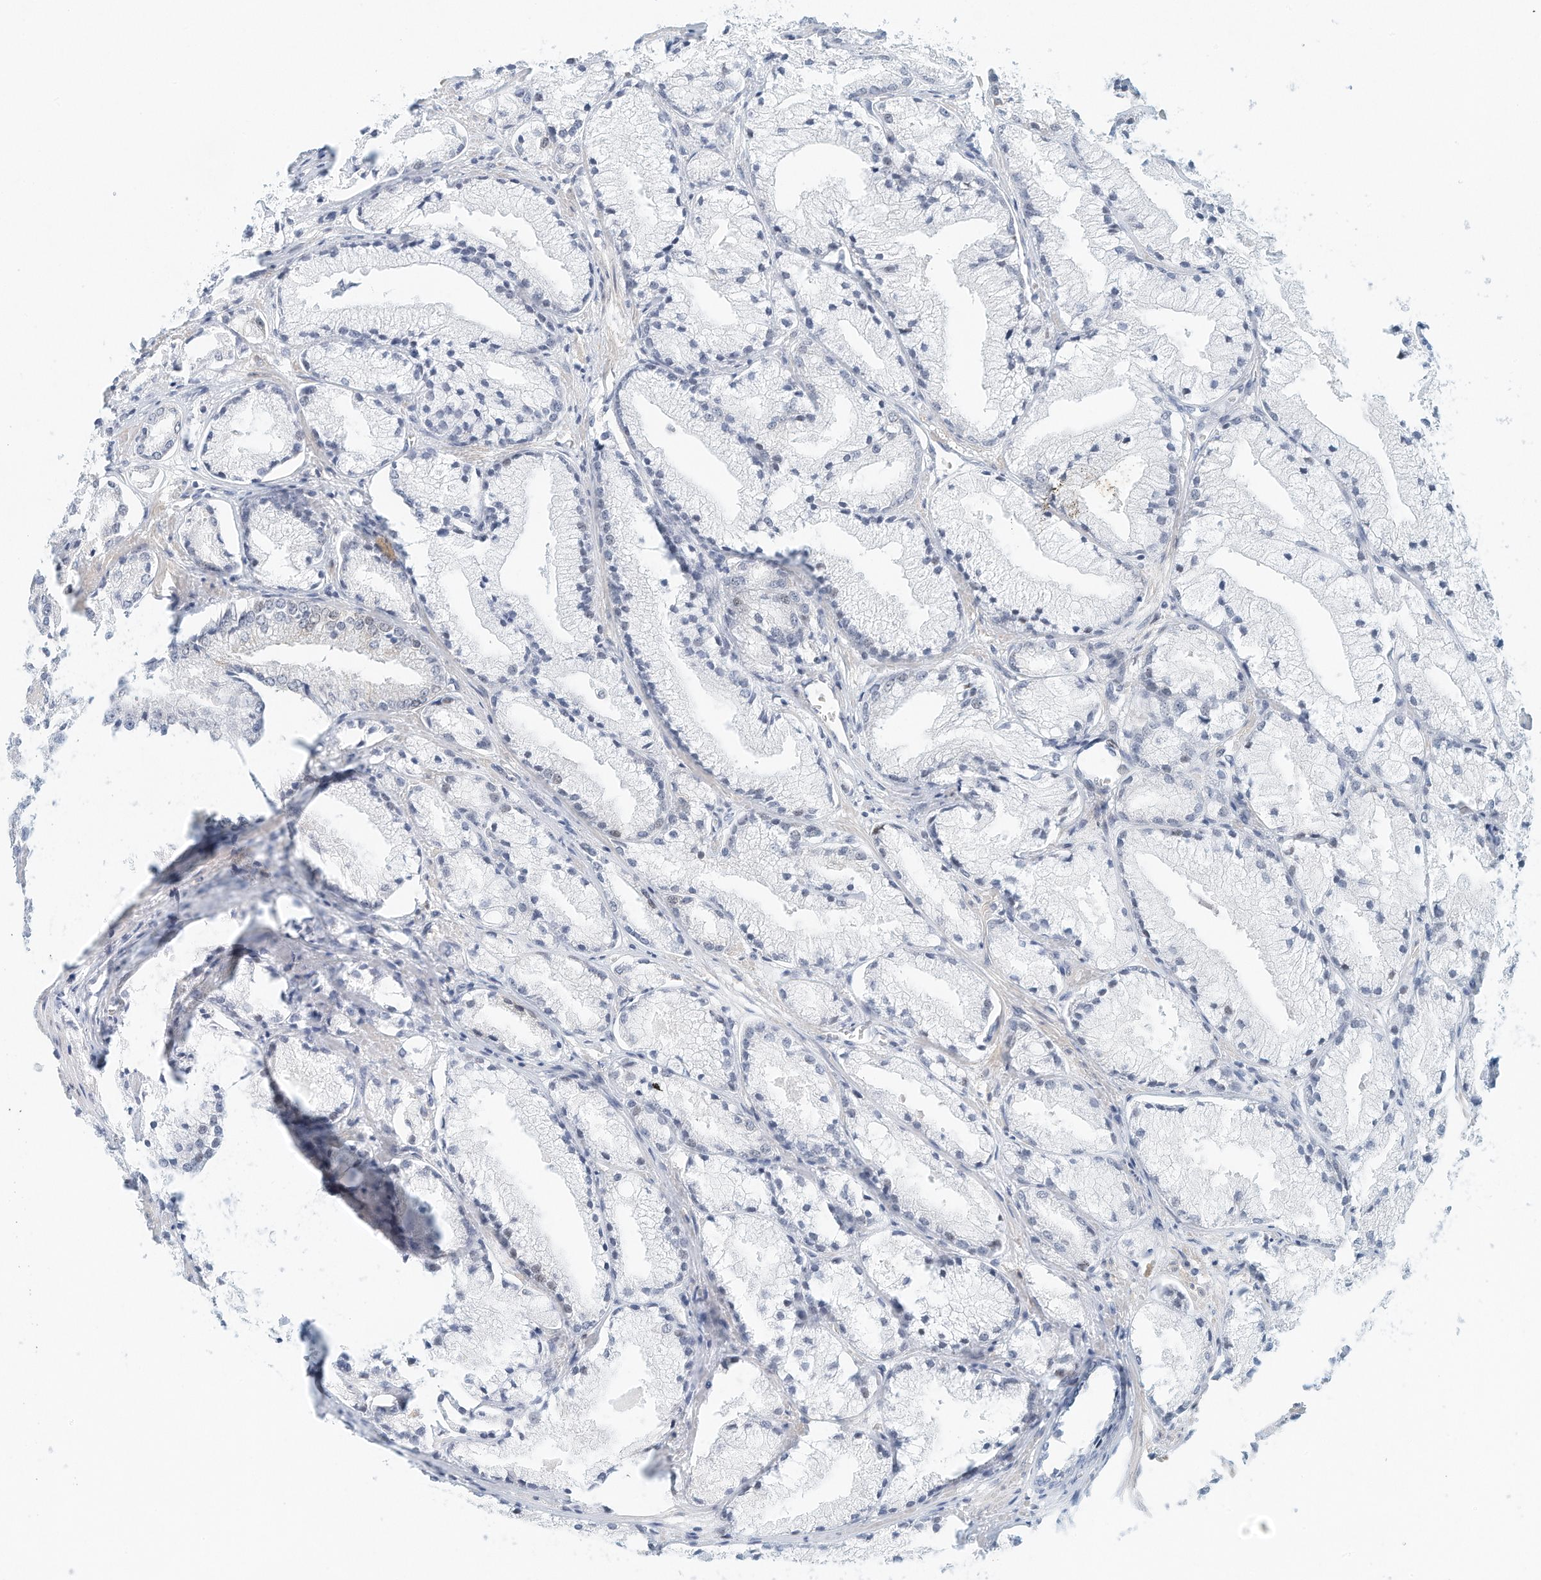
{"staining": {"intensity": "negative", "quantity": "none", "location": "none"}, "tissue": "prostate cancer", "cell_type": "Tumor cells", "image_type": "cancer", "snomed": [{"axis": "morphology", "description": "Adenocarcinoma, High grade"}, {"axis": "topography", "description": "Prostate"}], "caption": "Tumor cells are negative for protein expression in human prostate cancer.", "gene": "ARHGAP28", "patient": {"sex": "male", "age": 50}}